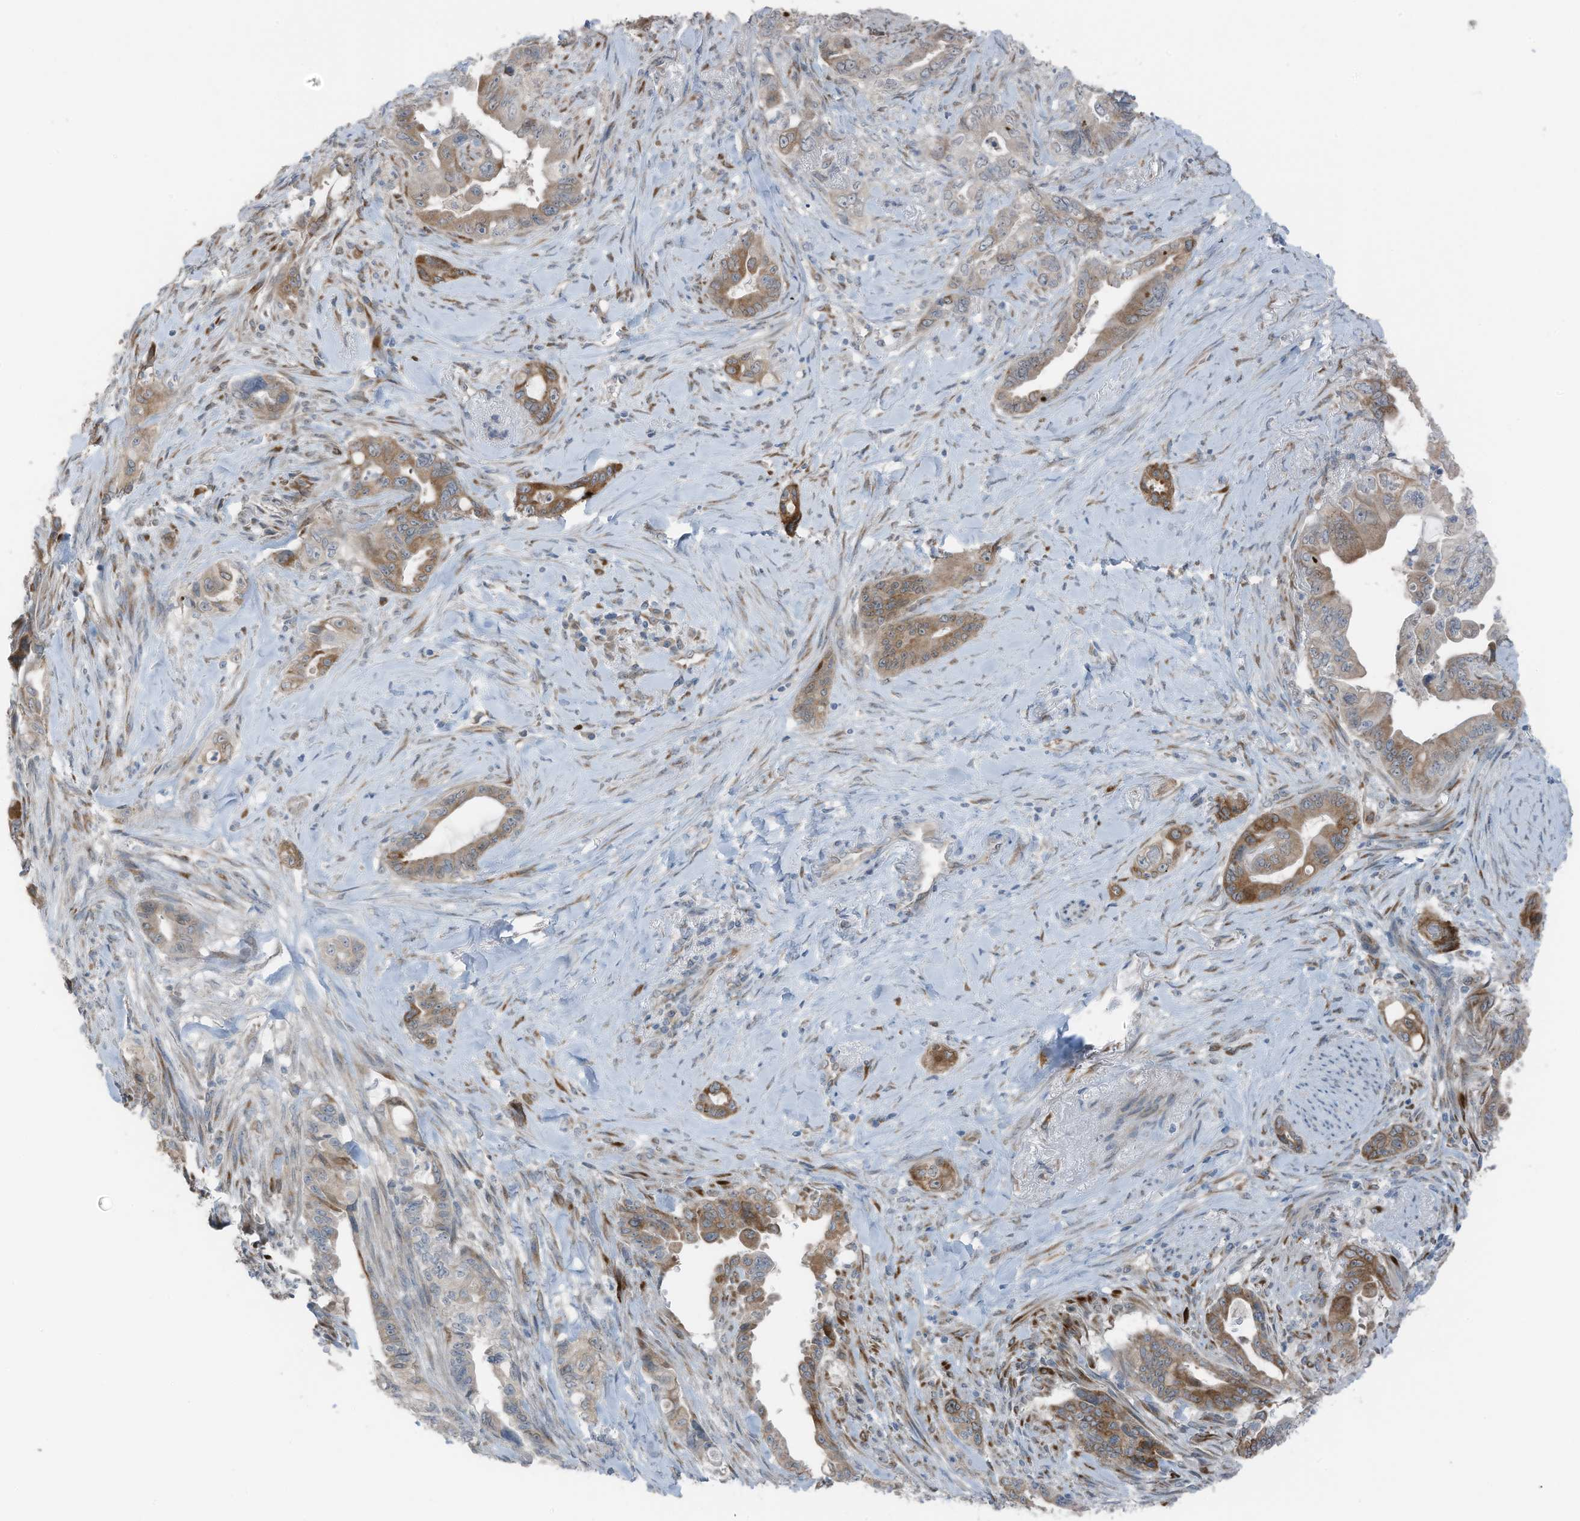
{"staining": {"intensity": "moderate", "quantity": ">75%", "location": "cytoplasmic/membranous"}, "tissue": "pancreatic cancer", "cell_type": "Tumor cells", "image_type": "cancer", "snomed": [{"axis": "morphology", "description": "Adenocarcinoma, NOS"}, {"axis": "topography", "description": "Pancreas"}], "caption": "Human pancreatic cancer stained with a brown dye demonstrates moderate cytoplasmic/membranous positive expression in approximately >75% of tumor cells.", "gene": "ARHGEF33", "patient": {"sex": "male", "age": 70}}